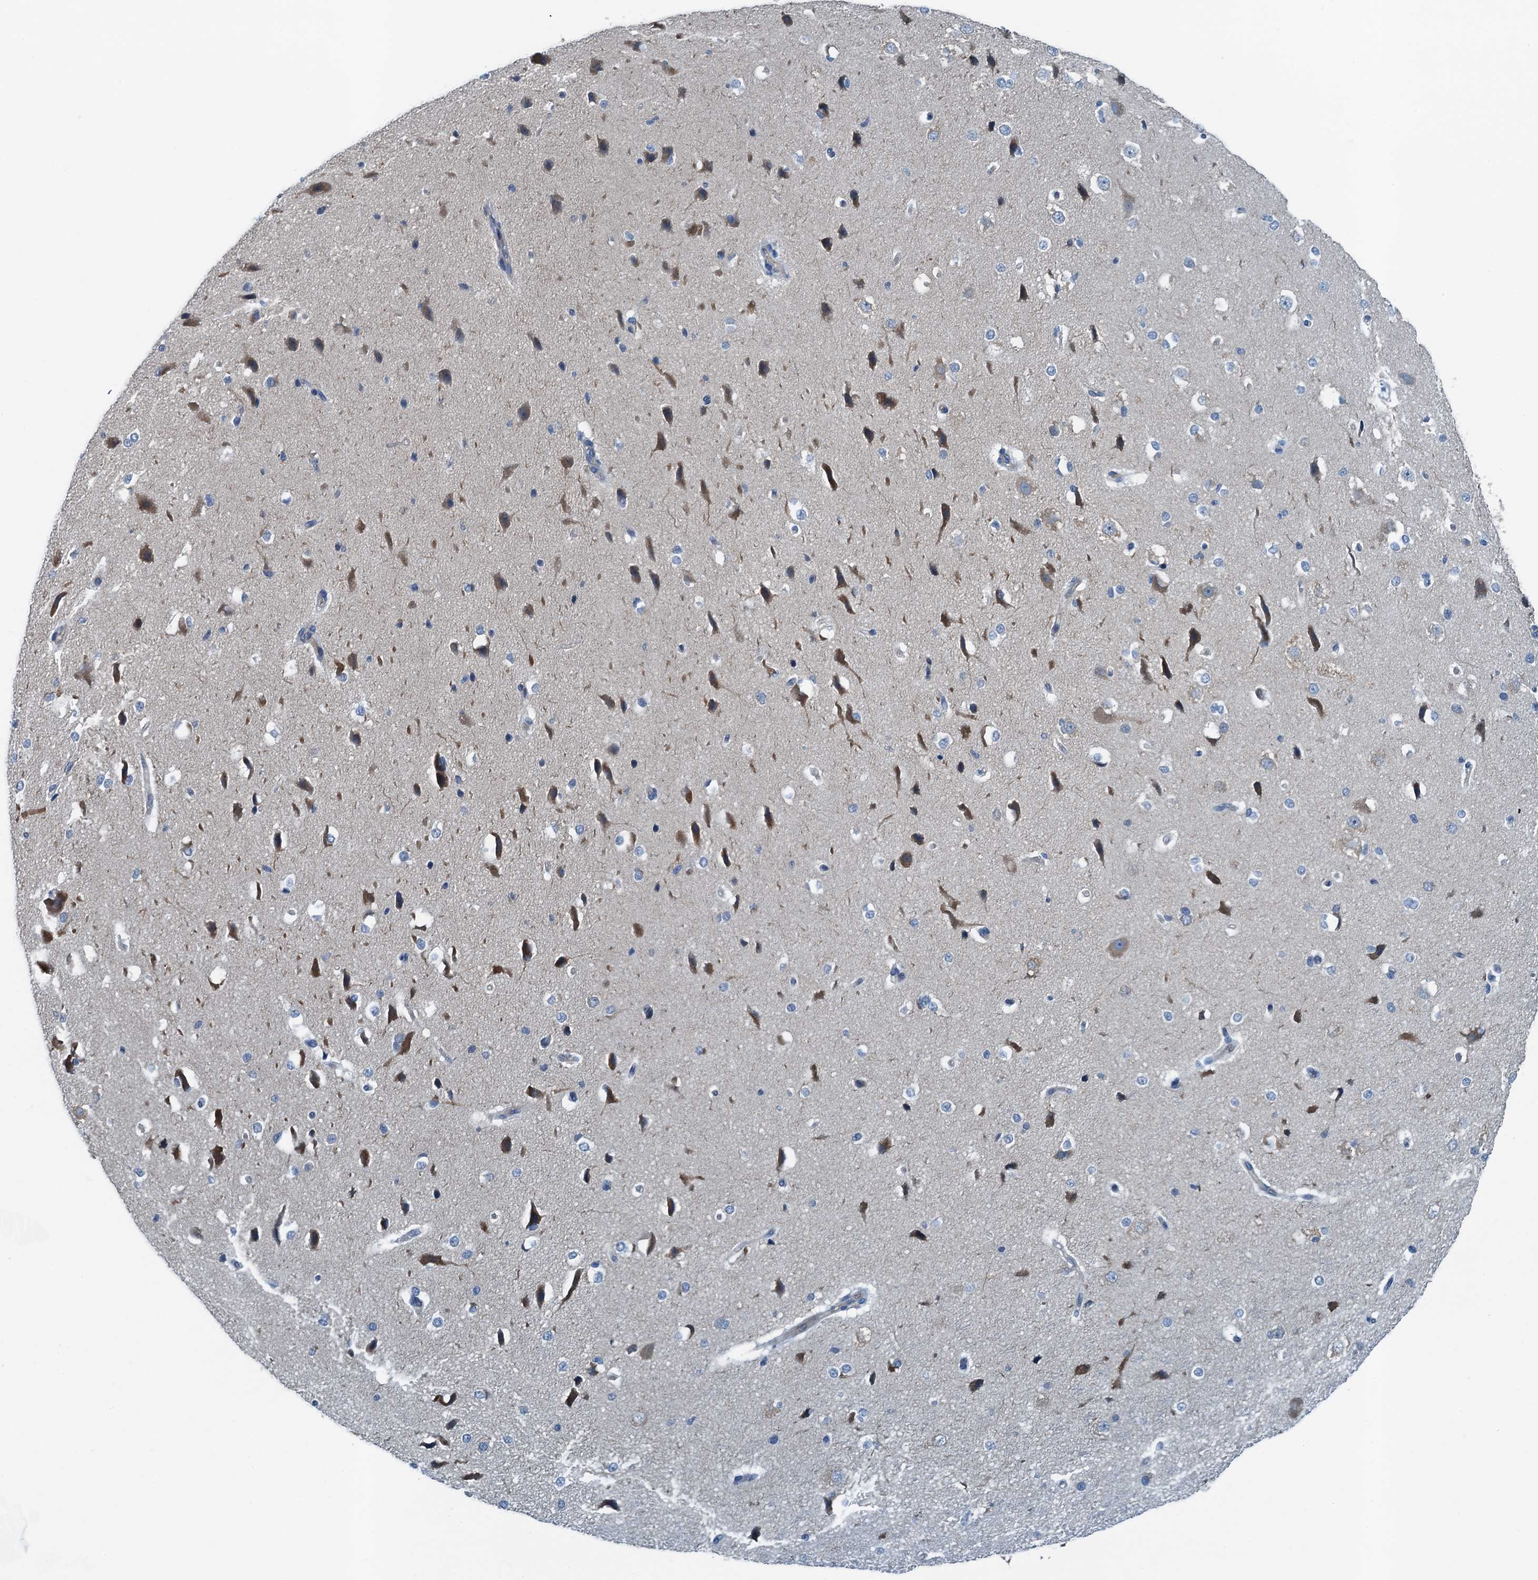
{"staining": {"intensity": "negative", "quantity": "none", "location": "none"}, "tissue": "cerebral cortex", "cell_type": "Endothelial cells", "image_type": "normal", "snomed": [{"axis": "morphology", "description": "Normal tissue, NOS"}, {"axis": "morphology", "description": "Developmental malformation"}, {"axis": "topography", "description": "Cerebral cortex"}], "caption": "DAB (3,3'-diaminobenzidine) immunohistochemical staining of normal human cerebral cortex shows no significant staining in endothelial cells.", "gene": "GFOD2", "patient": {"sex": "female", "age": 30}}